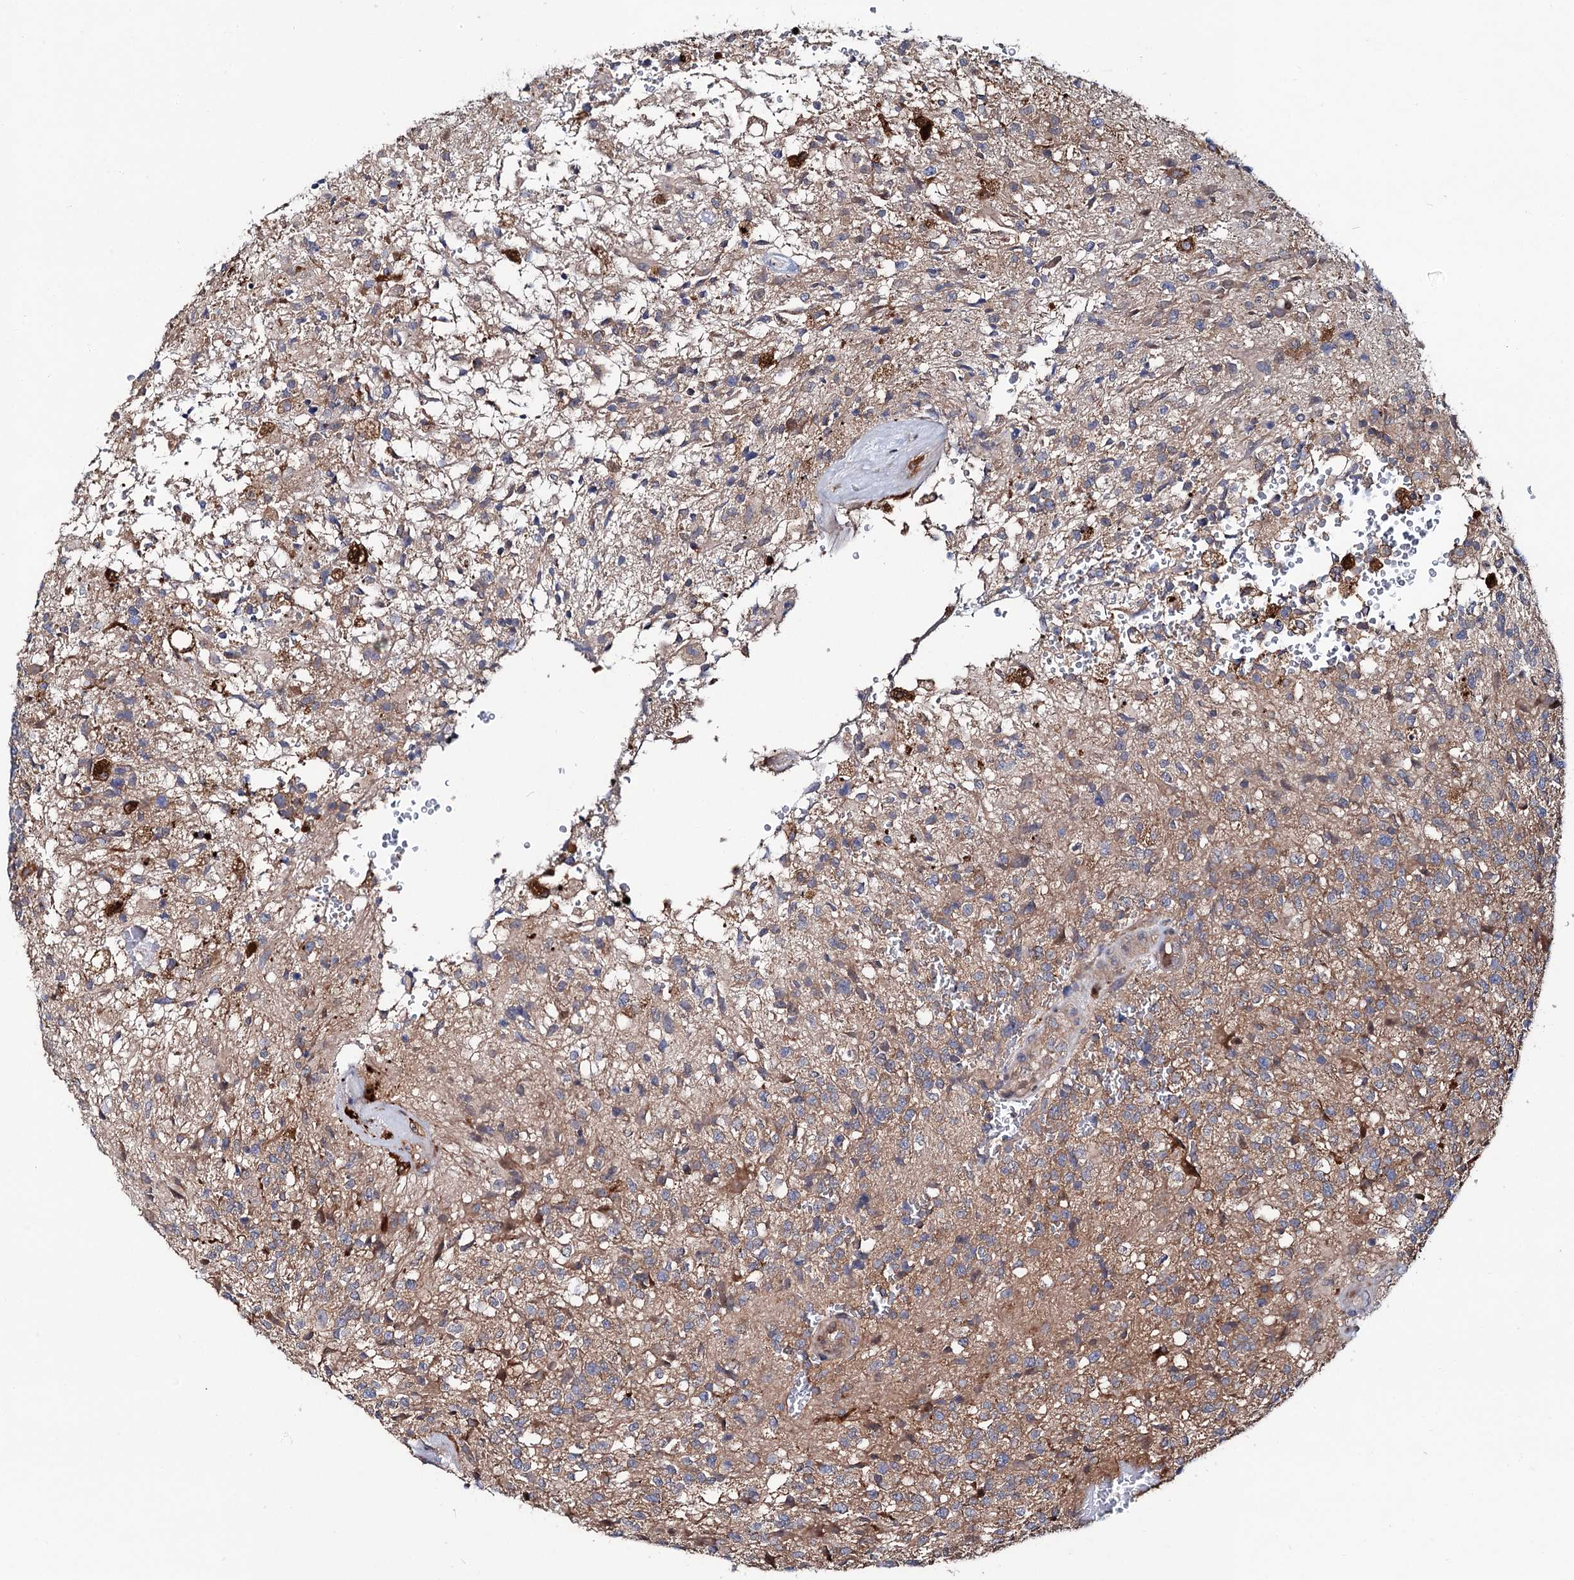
{"staining": {"intensity": "weak", "quantity": "<25%", "location": "cytoplasmic/membranous"}, "tissue": "glioma", "cell_type": "Tumor cells", "image_type": "cancer", "snomed": [{"axis": "morphology", "description": "Glioma, malignant, High grade"}, {"axis": "topography", "description": "Brain"}], "caption": "Immunohistochemistry histopathology image of glioma stained for a protein (brown), which reveals no positivity in tumor cells.", "gene": "NAA25", "patient": {"sex": "male", "age": 56}}